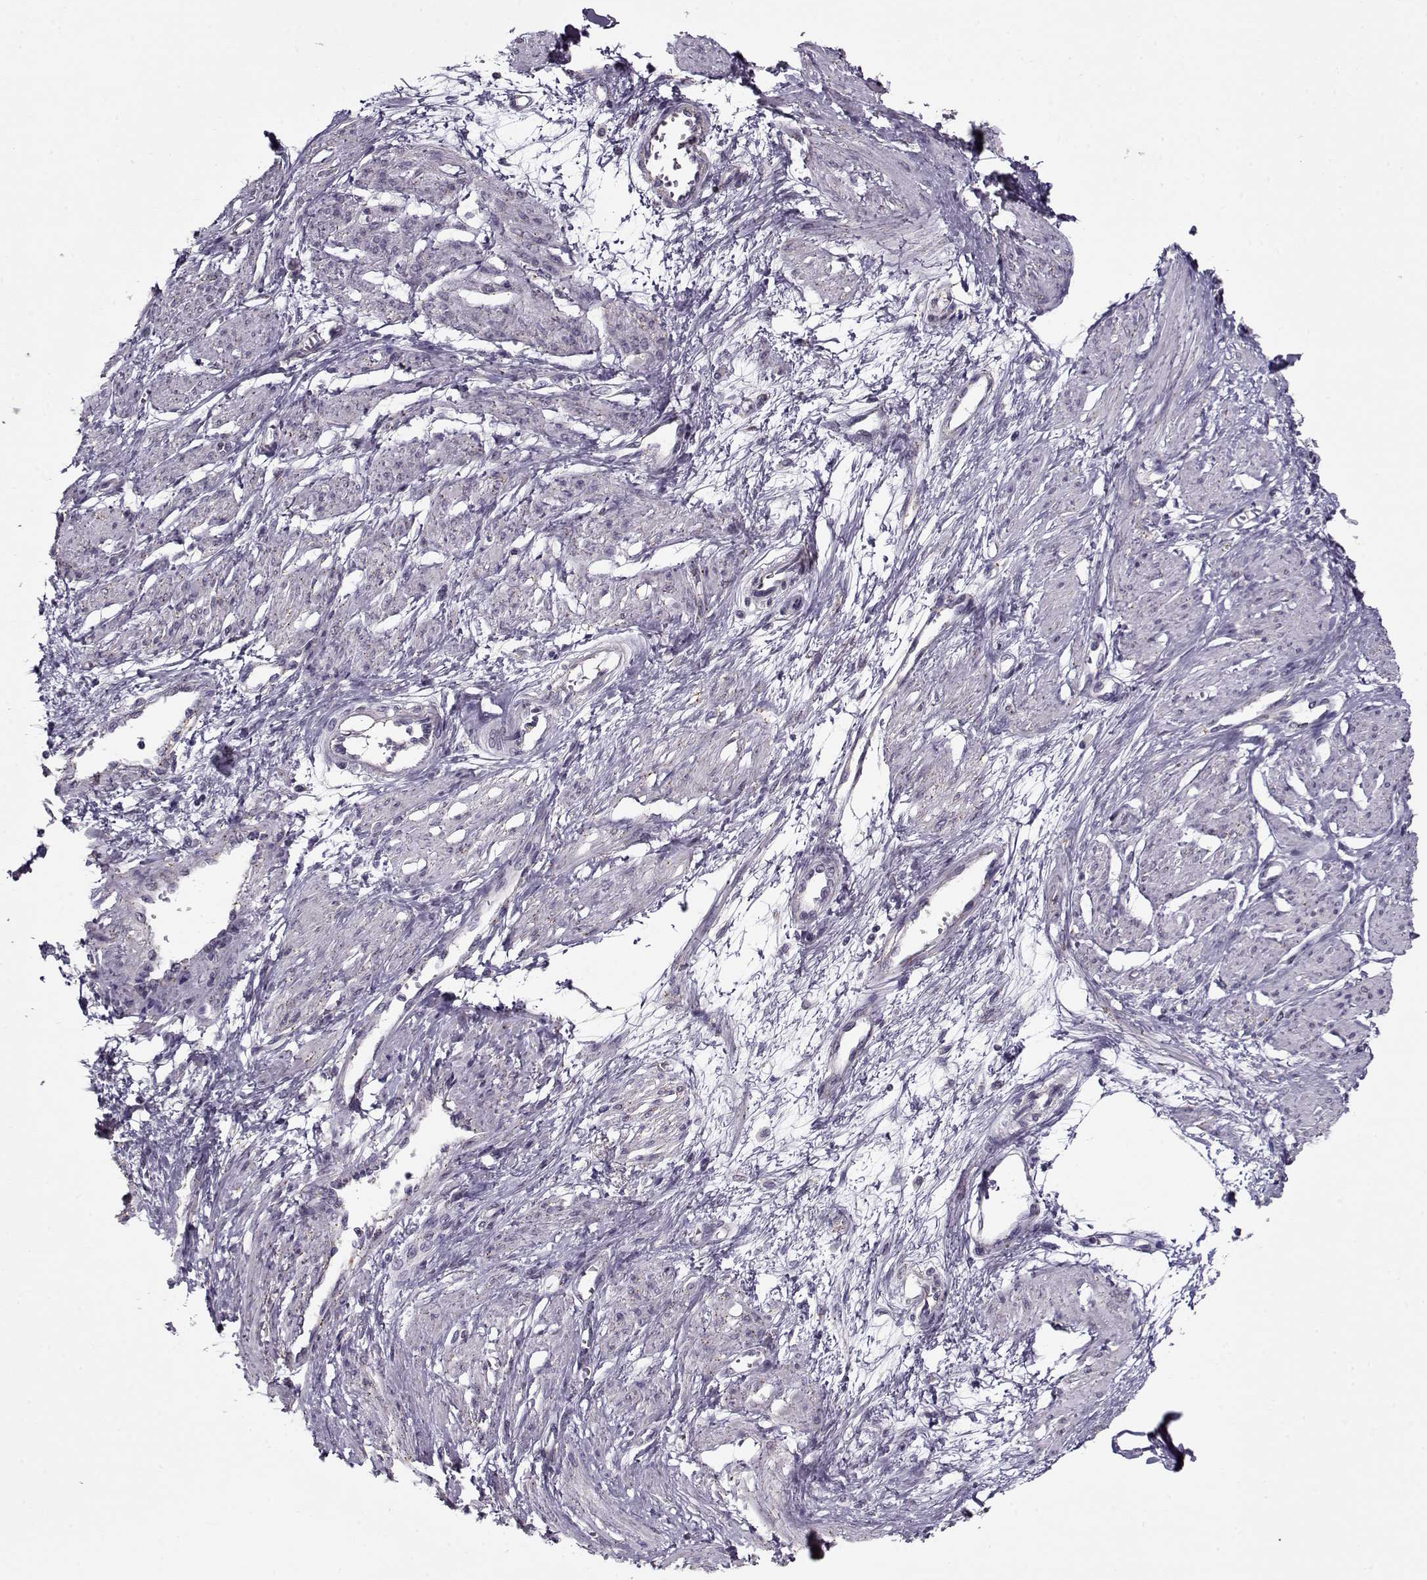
{"staining": {"intensity": "negative", "quantity": "none", "location": "none"}, "tissue": "smooth muscle", "cell_type": "Smooth muscle cells", "image_type": "normal", "snomed": [{"axis": "morphology", "description": "Normal tissue, NOS"}, {"axis": "topography", "description": "Smooth muscle"}, {"axis": "topography", "description": "Uterus"}], "caption": "Immunohistochemistry photomicrograph of normal smooth muscle stained for a protein (brown), which exhibits no expression in smooth muscle cells.", "gene": "SEC16B", "patient": {"sex": "female", "age": 39}}